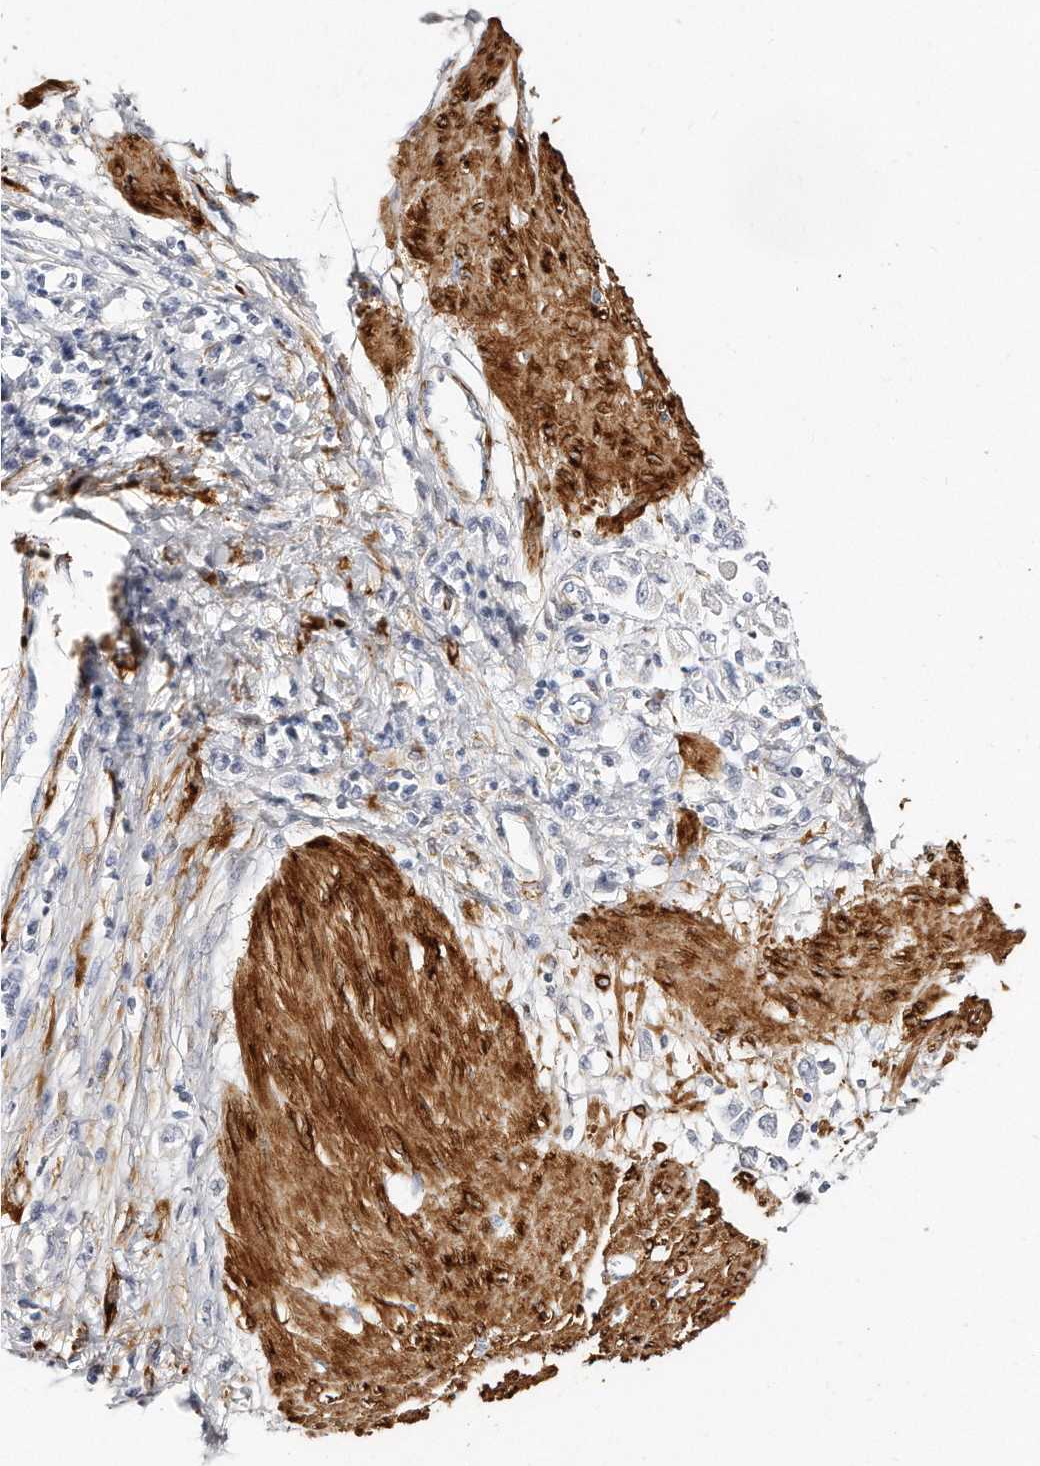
{"staining": {"intensity": "negative", "quantity": "none", "location": "none"}, "tissue": "stomach cancer", "cell_type": "Tumor cells", "image_type": "cancer", "snomed": [{"axis": "morphology", "description": "Adenocarcinoma, NOS"}, {"axis": "topography", "description": "Stomach"}], "caption": "A high-resolution histopathology image shows immunohistochemistry (IHC) staining of adenocarcinoma (stomach), which shows no significant expression in tumor cells.", "gene": "LMOD1", "patient": {"sex": "female", "age": 76}}